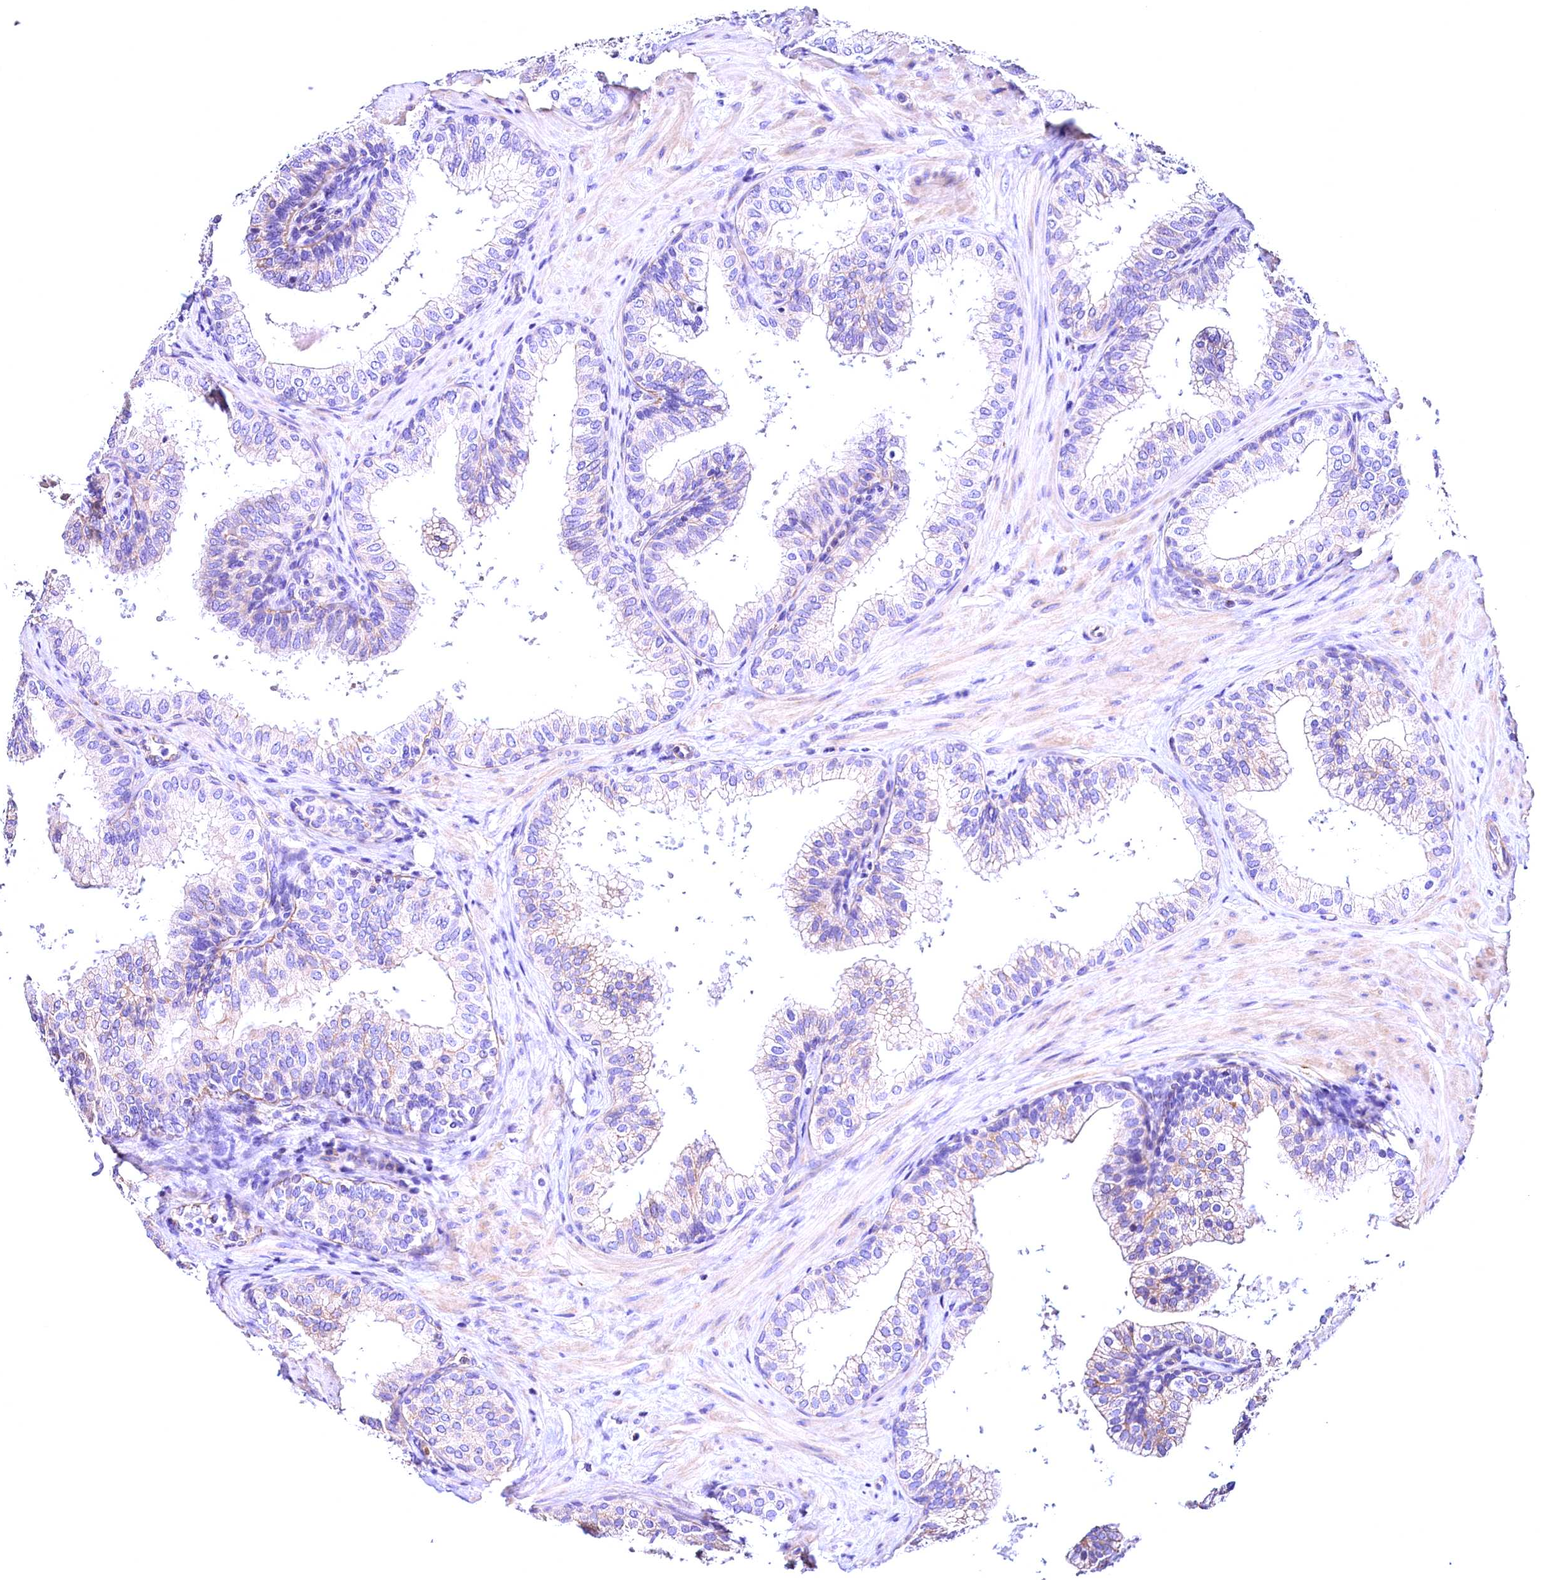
{"staining": {"intensity": "weak", "quantity": "<25%", "location": "cytoplasmic/membranous"}, "tissue": "prostate", "cell_type": "Glandular cells", "image_type": "normal", "snomed": [{"axis": "morphology", "description": "Normal tissue, NOS"}, {"axis": "topography", "description": "Prostate"}], "caption": "Benign prostate was stained to show a protein in brown. There is no significant positivity in glandular cells. The staining is performed using DAB brown chromogen with nuclei counter-stained in using hematoxylin.", "gene": "ACAA2", "patient": {"sex": "male", "age": 60}}